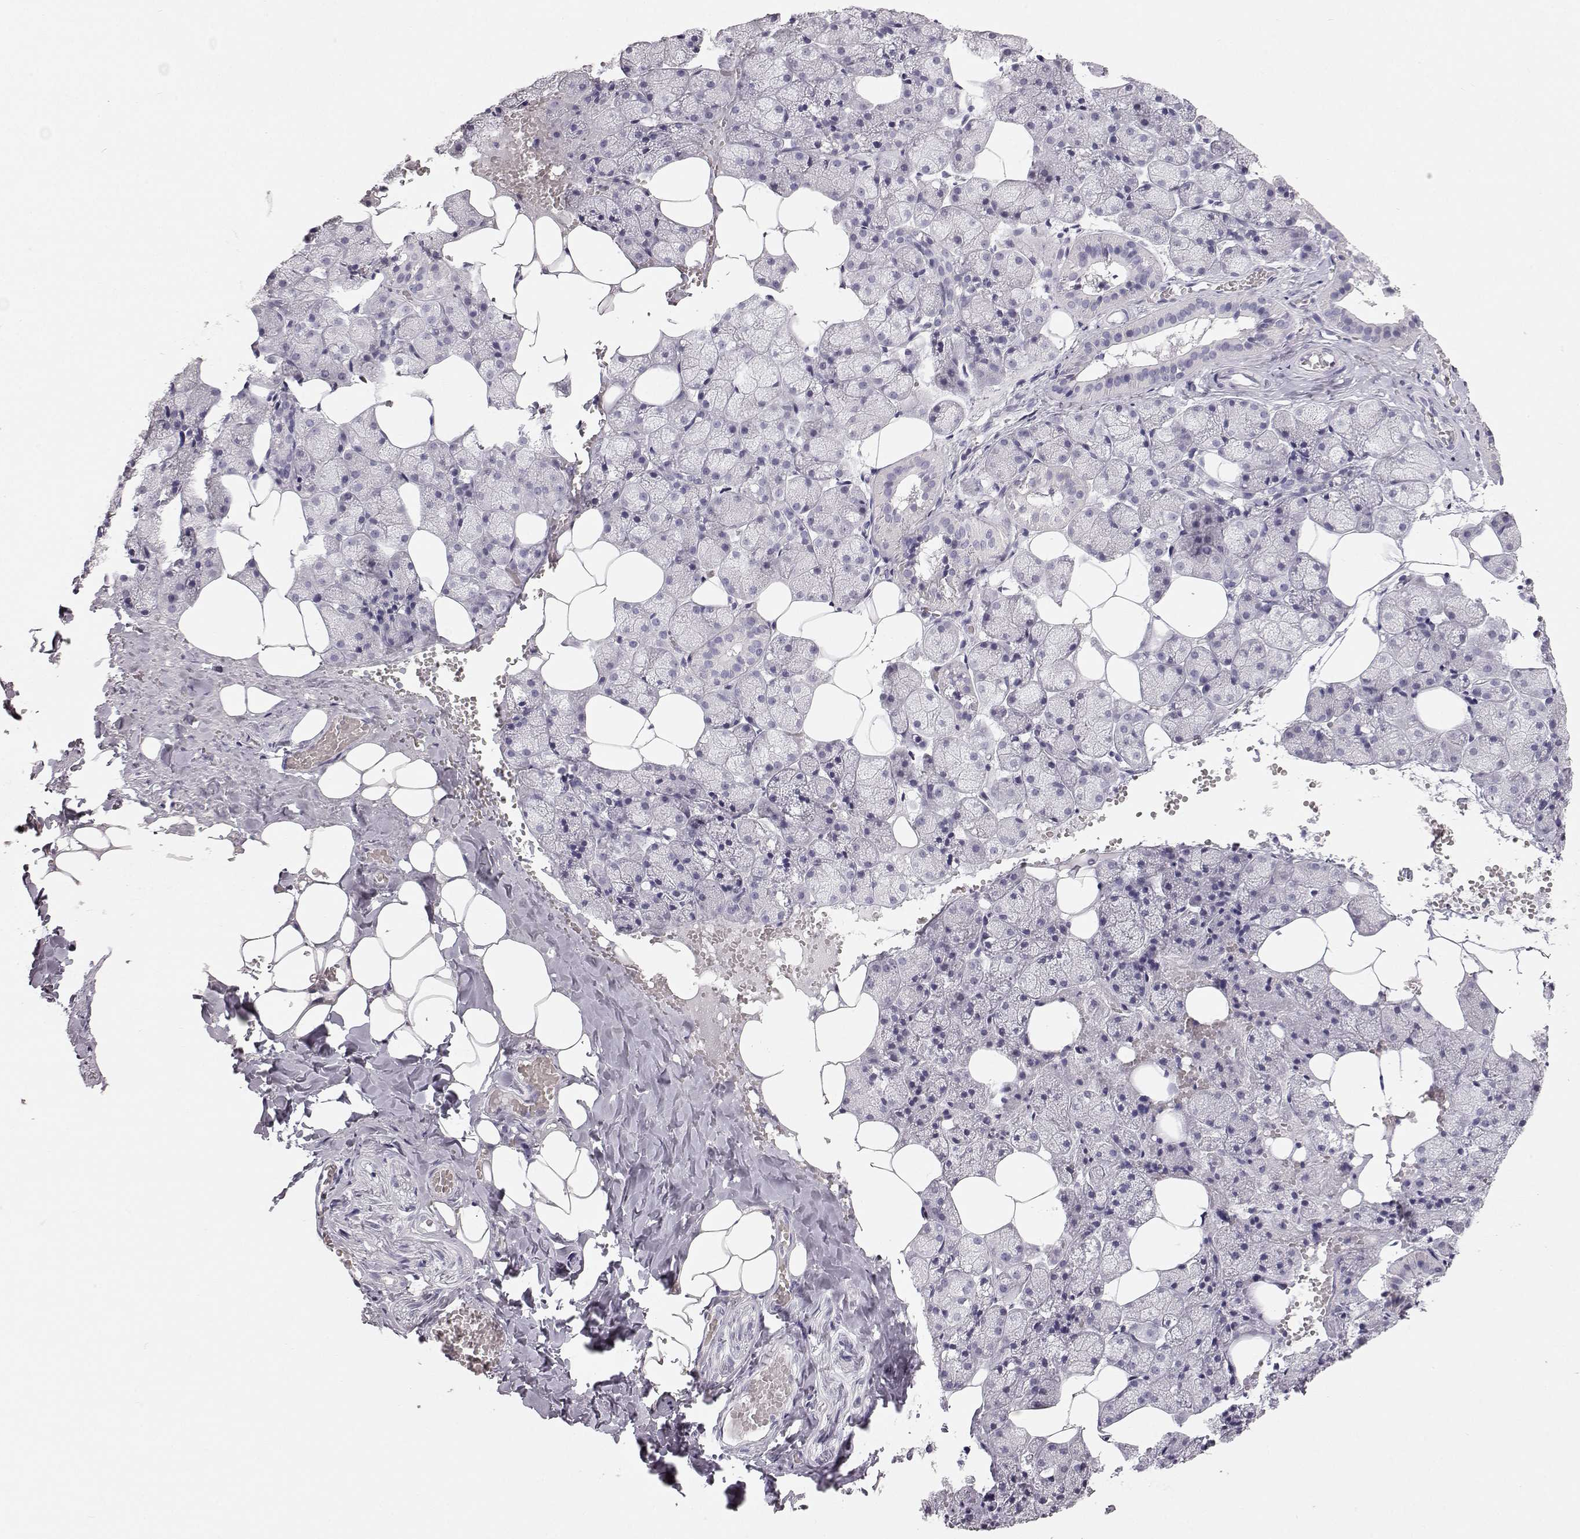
{"staining": {"intensity": "negative", "quantity": "none", "location": "none"}, "tissue": "salivary gland", "cell_type": "Glandular cells", "image_type": "normal", "snomed": [{"axis": "morphology", "description": "Normal tissue, NOS"}, {"axis": "topography", "description": "Salivary gland"}], "caption": "There is no significant expression in glandular cells of salivary gland. The staining is performed using DAB brown chromogen with nuclei counter-stained in using hematoxylin.", "gene": "KRTAP16", "patient": {"sex": "male", "age": 38}}